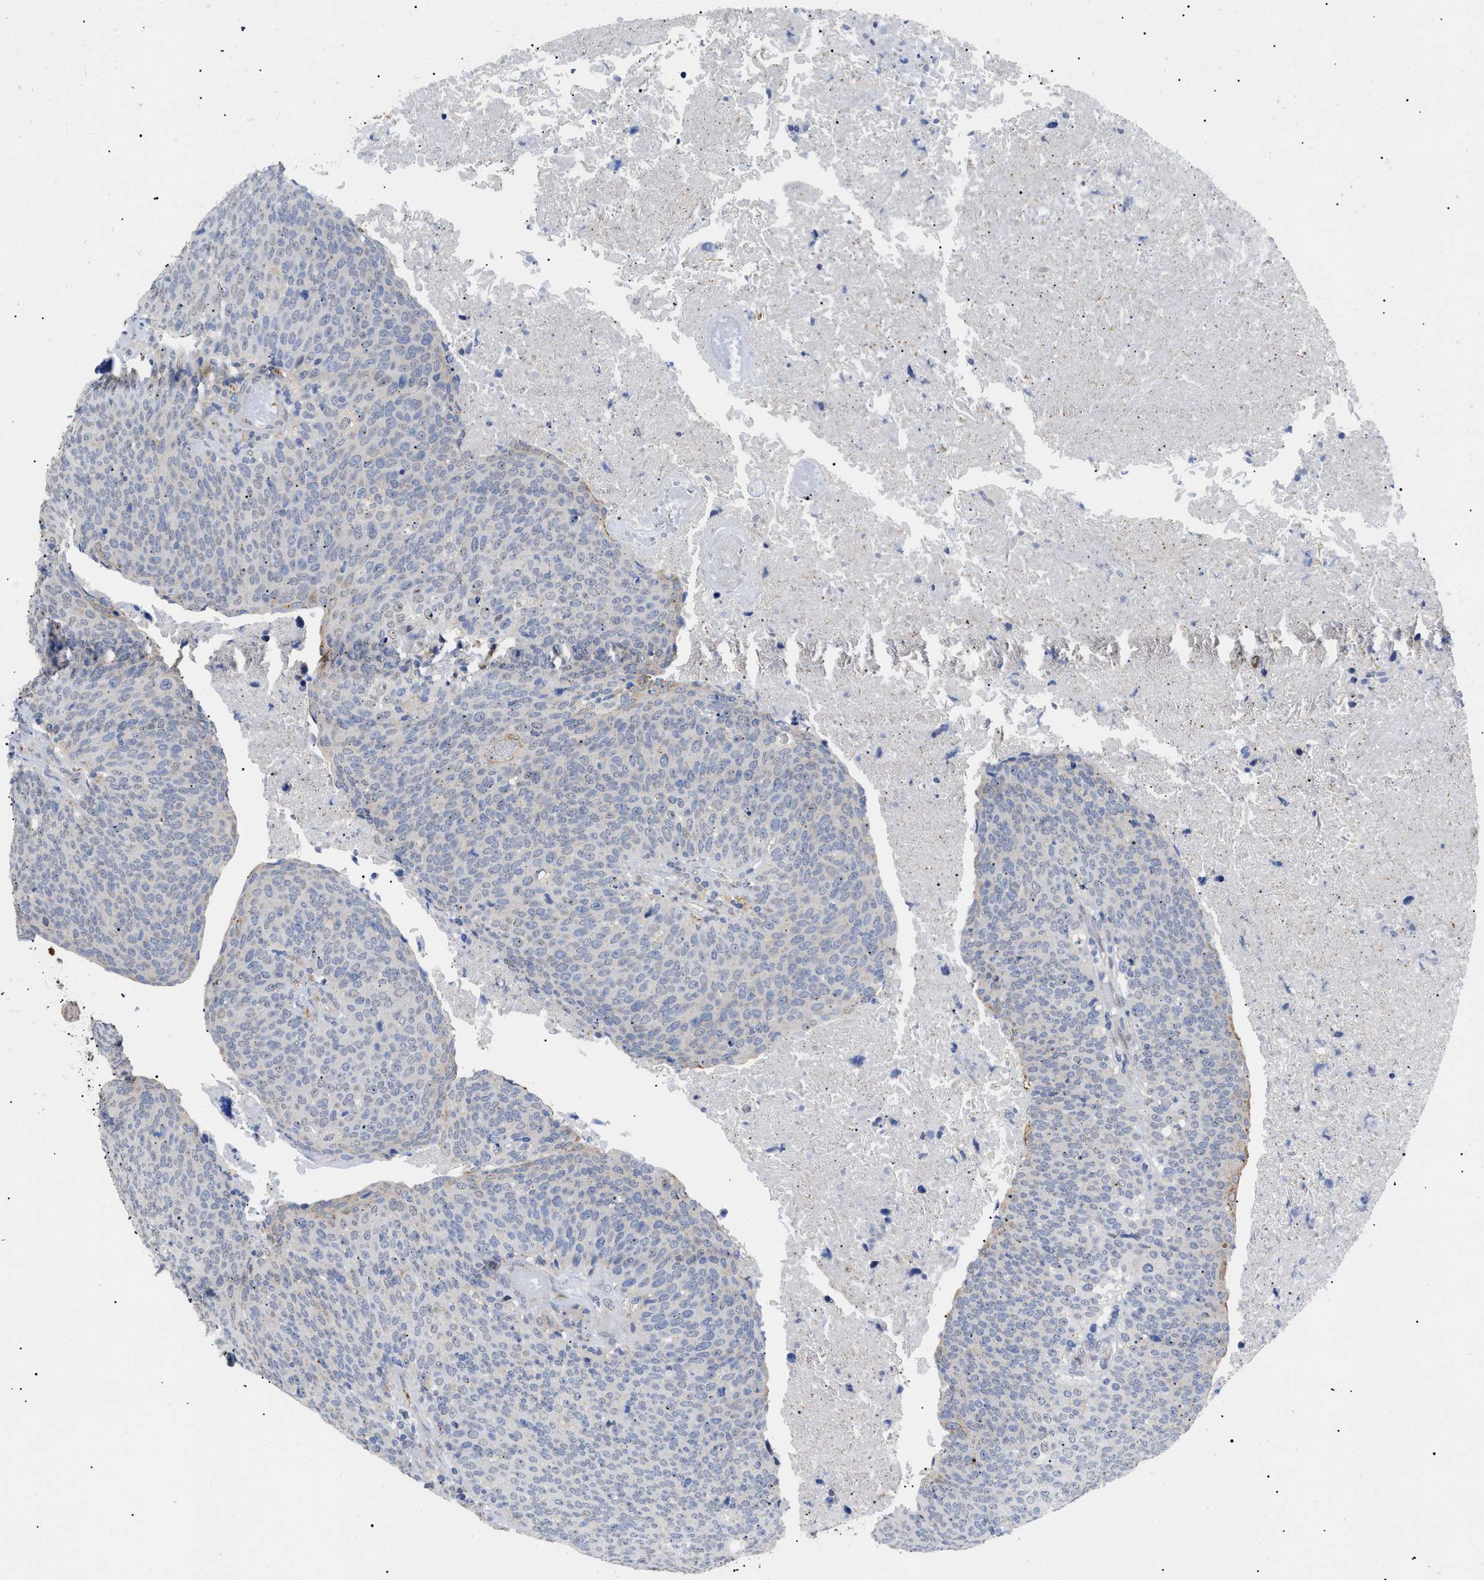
{"staining": {"intensity": "negative", "quantity": "none", "location": "none"}, "tissue": "head and neck cancer", "cell_type": "Tumor cells", "image_type": "cancer", "snomed": [{"axis": "morphology", "description": "Squamous cell carcinoma, NOS"}, {"axis": "morphology", "description": "Squamous cell carcinoma, metastatic, NOS"}, {"axis": "topography", "description": "Lymph node"}, {"axis": "topography", "description": "Head-Neck"}], "caption": "Tumor cells show no significant expression in head and neck cancer (squamous cell carcinoma).", "gene": "SFXN5", "patient": {"sex": "male", "age": 62}}